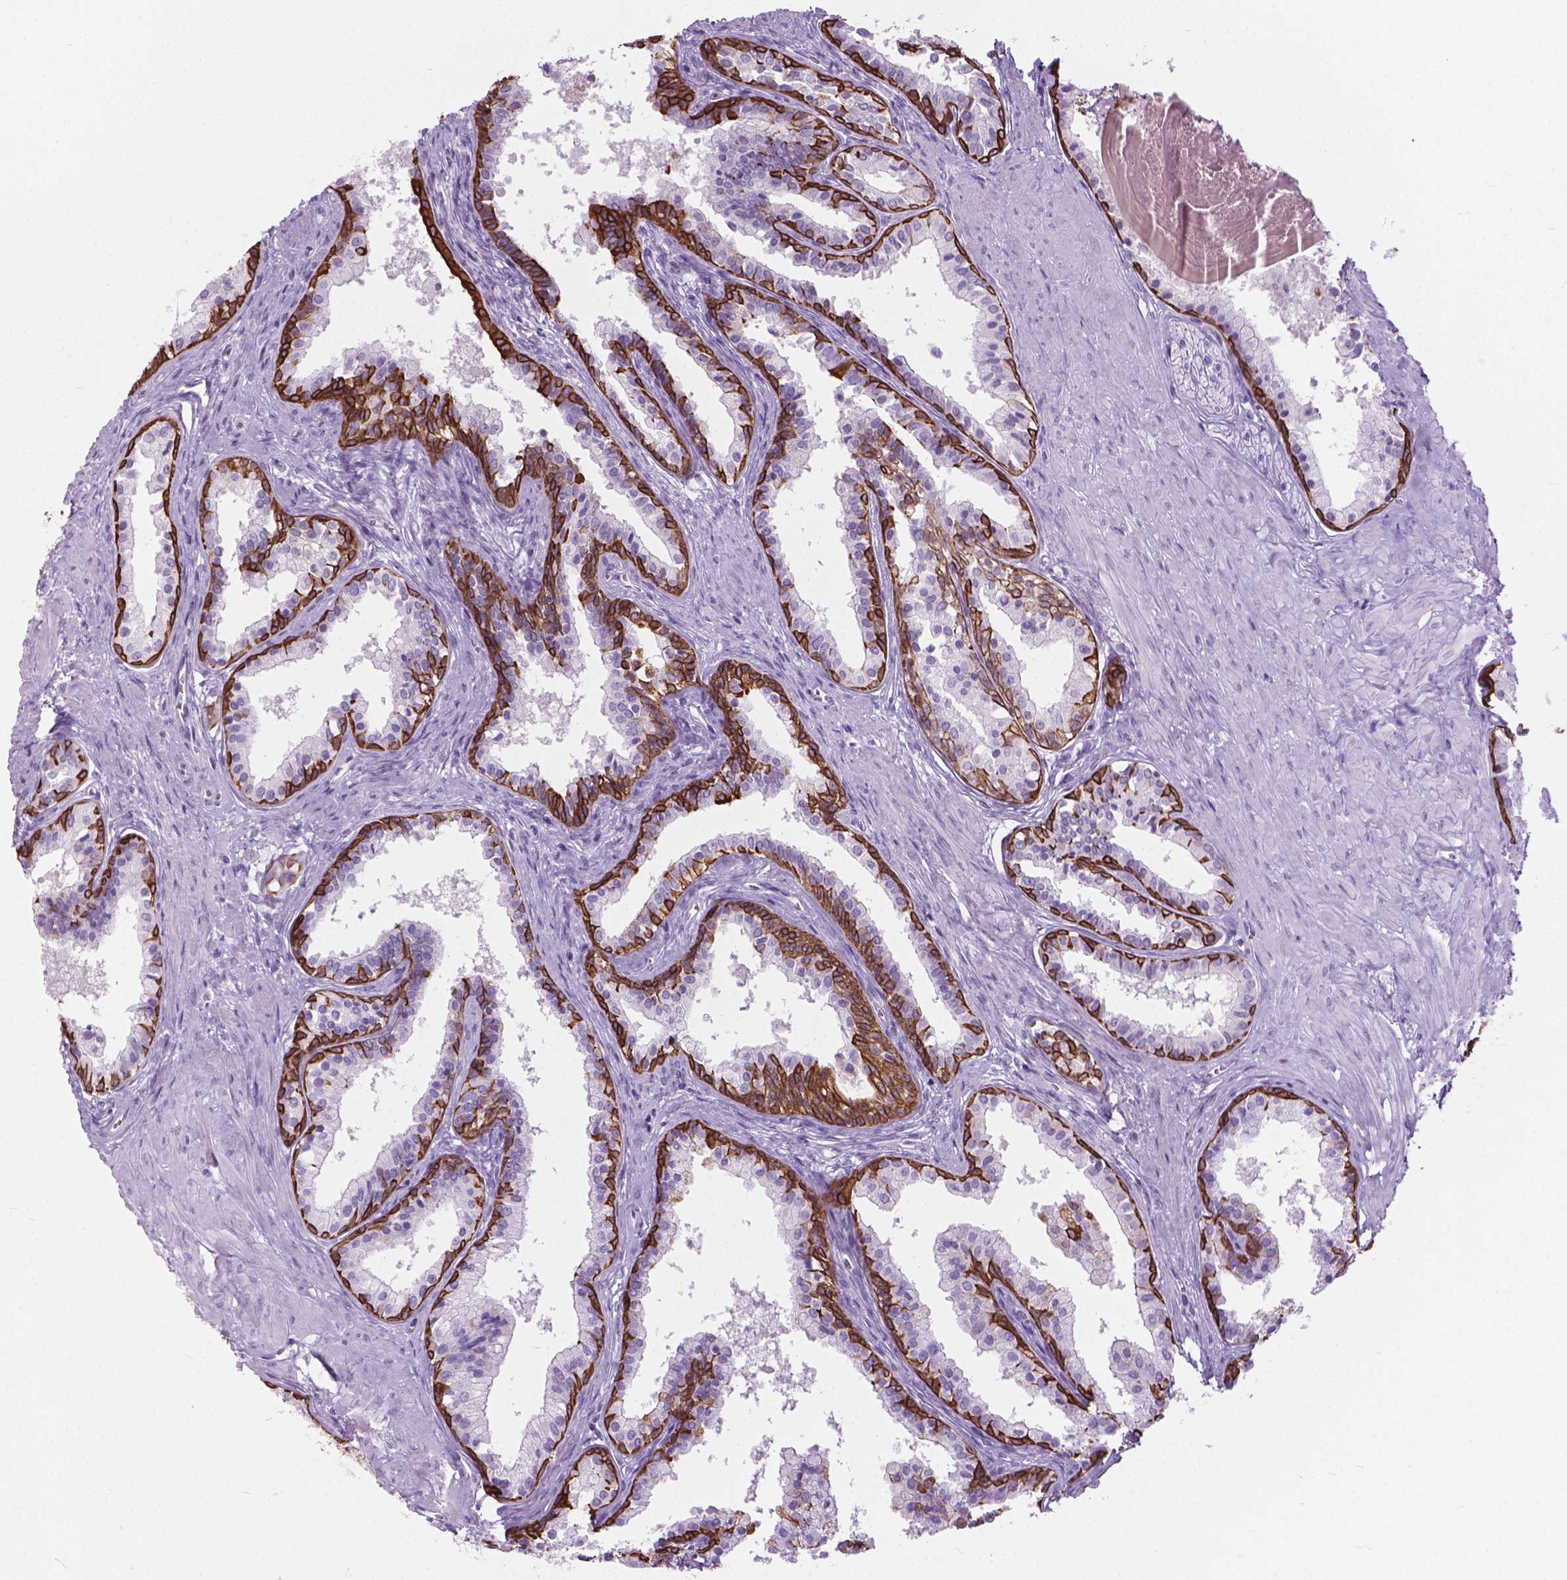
{"staining": {"intensity": "moderate", "quantity": "<25%", "location": "cytoplasmic/membranous"}, "tissue": "prostate", "cell_type": "Glandular cells", "image_type": "normal", "snomed": [{"axis": "morphology", "description": "Normal tissue, NOS"}, {"axis": "topography", "description": "Prostate"}], "caption": "The histopathology image displays staining of normal prostate, revealing moderate cytoplasmic/membranous protein staining (brown color) within glandular cells.", "gene": "HTR2B", "patient": {"sex": "male", "age": 61}}